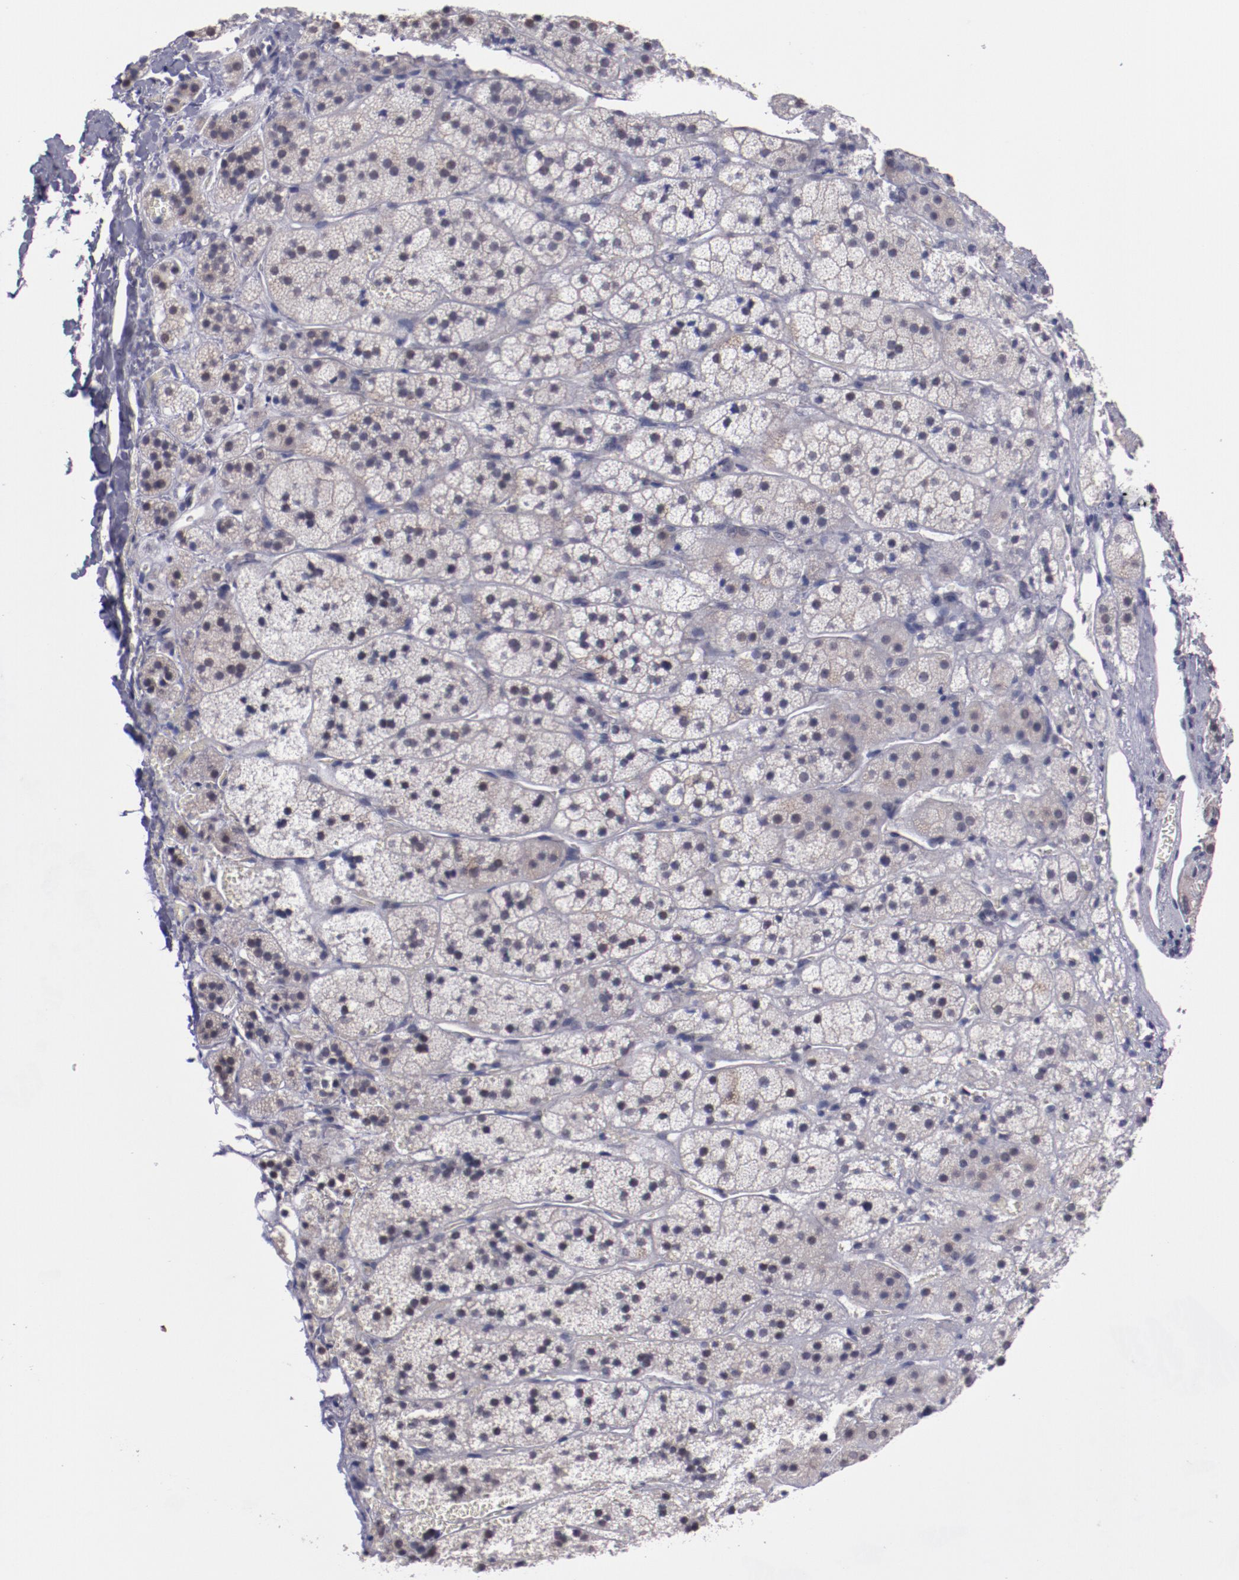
{"staining": {"intensity": "weak", "quantity": "25%-75%", "location": "nuclear"}, "tissue": "adrenal gland", "cell_type": "Glandular cells", "image_type": "normal", "snomed": [{"axis": "morphology", "description": "Normal tissue, NOS"}, {"axis": "topography", "description": "Adrenal gland"}], "caption": "IHC (DAB (3,3'-diaminobenzidine)) staining of benign adrenal gland demonstrates weak nuclear protein staining in approximately 25%-75% of glandular cells.", "gene": "NRXN3", "patient": {"sex": "female", "age": 44}}